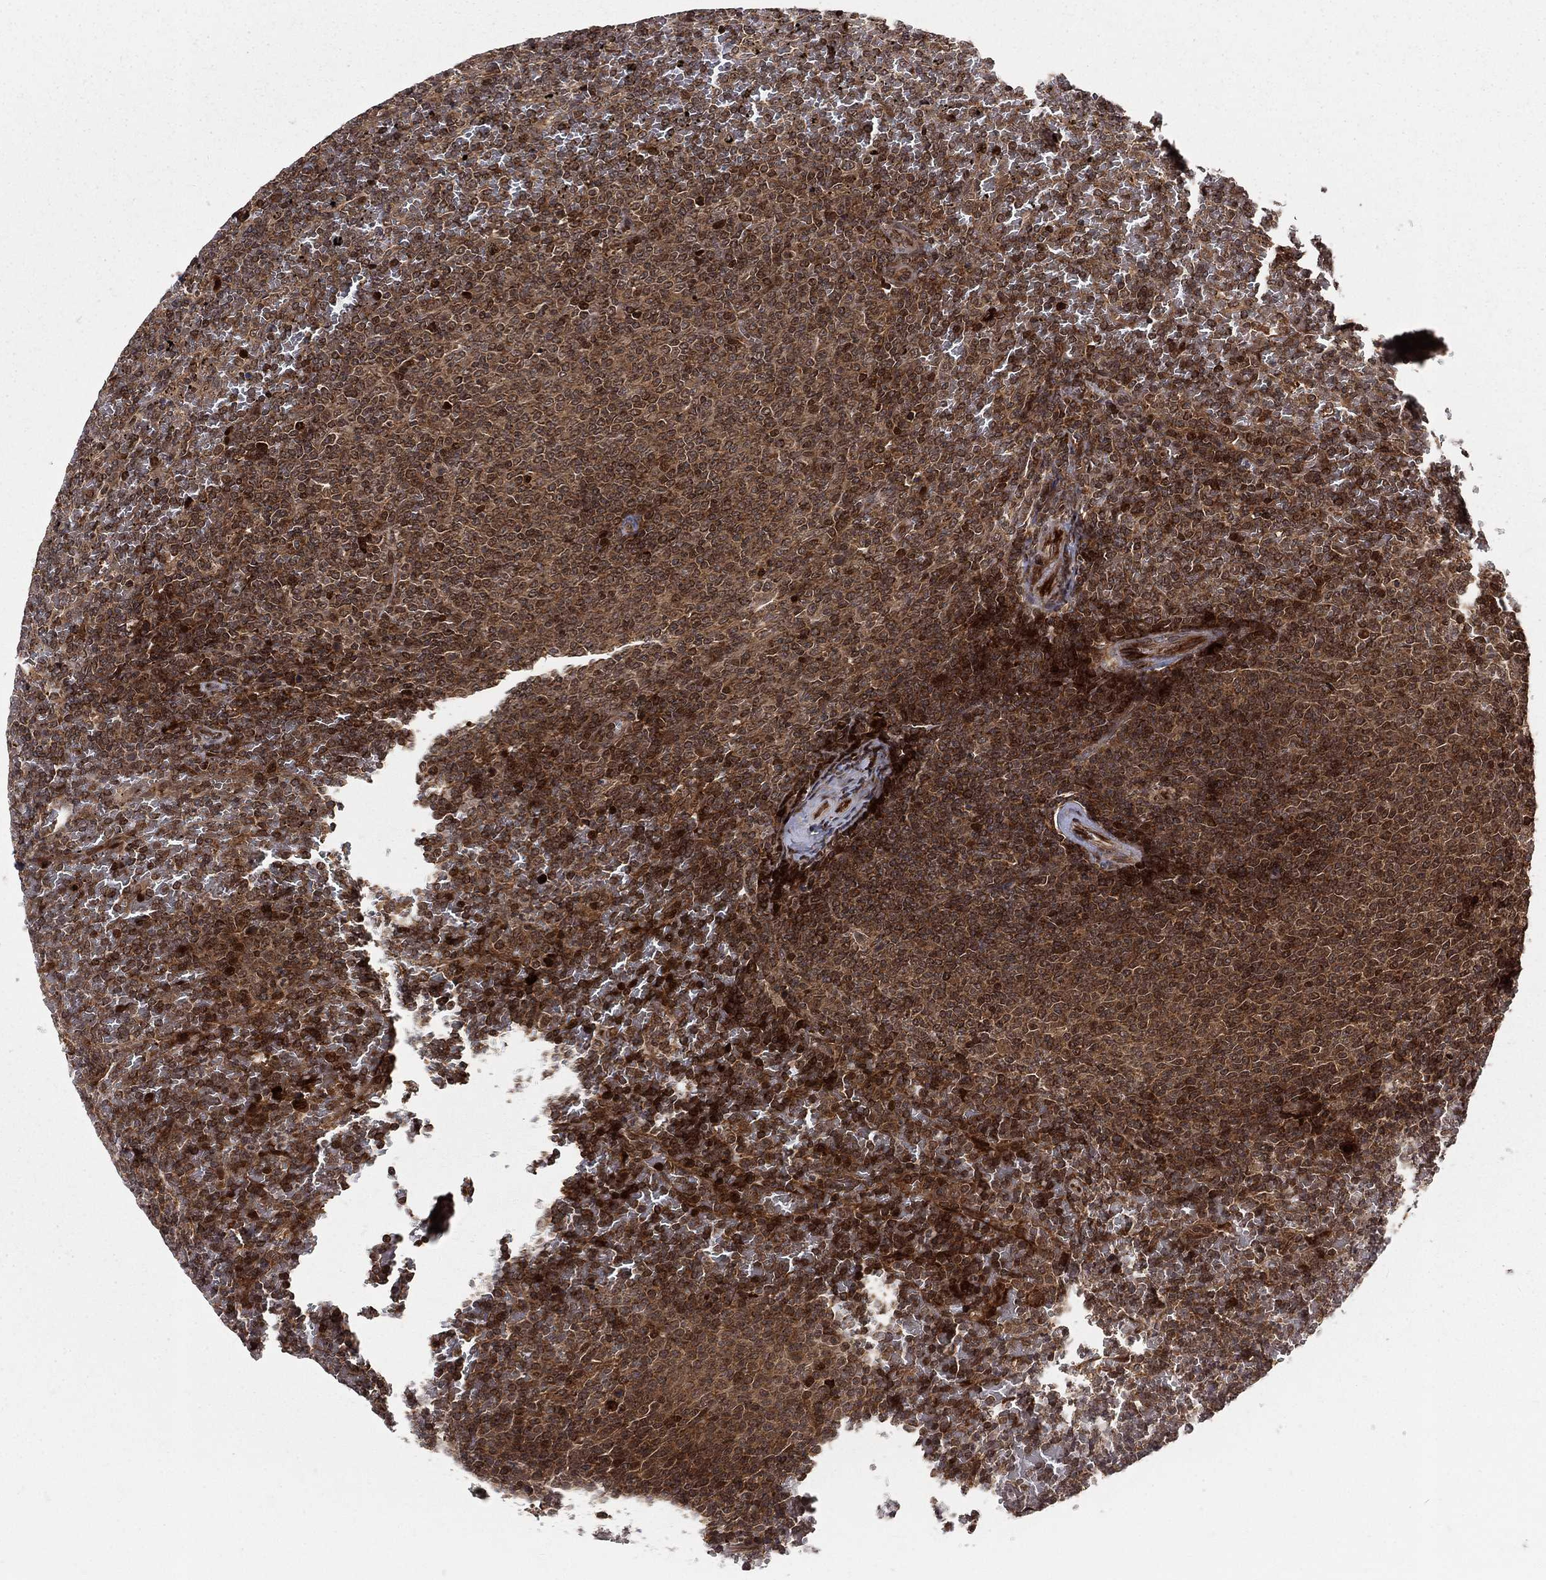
{"staining": {"intensity": "strong", "quantity": ">75%", "location": "cytoplasmic/membranous,nuclear"}, "tissue": "lymphoma", "cell_type": "Tumor cells", "image_type": "cancer", "snomed": [{"axis": "morphology", "description": "Malignant lymphoma, non-Hodgkin's type, Low grade"}, {"axis": "topography", "description": "Spleen"}], "caption": "High-power microscopy captured an immunohistochemistry (IHC) photomicrograph of low-grade malignant lymphoma, non-Hodgkin's type, revealing strong cytoplasmic/membranous and nuclear positivity in approximately >75% of tumor cells. (Stains: DAB (3,3'-diaminobenzidine) in brown, nuclei in blue, Microscopy: brightfield microscopy at high magnification).", "gene": "MDM2", "patient": {"sex": "female", "age": 77}}